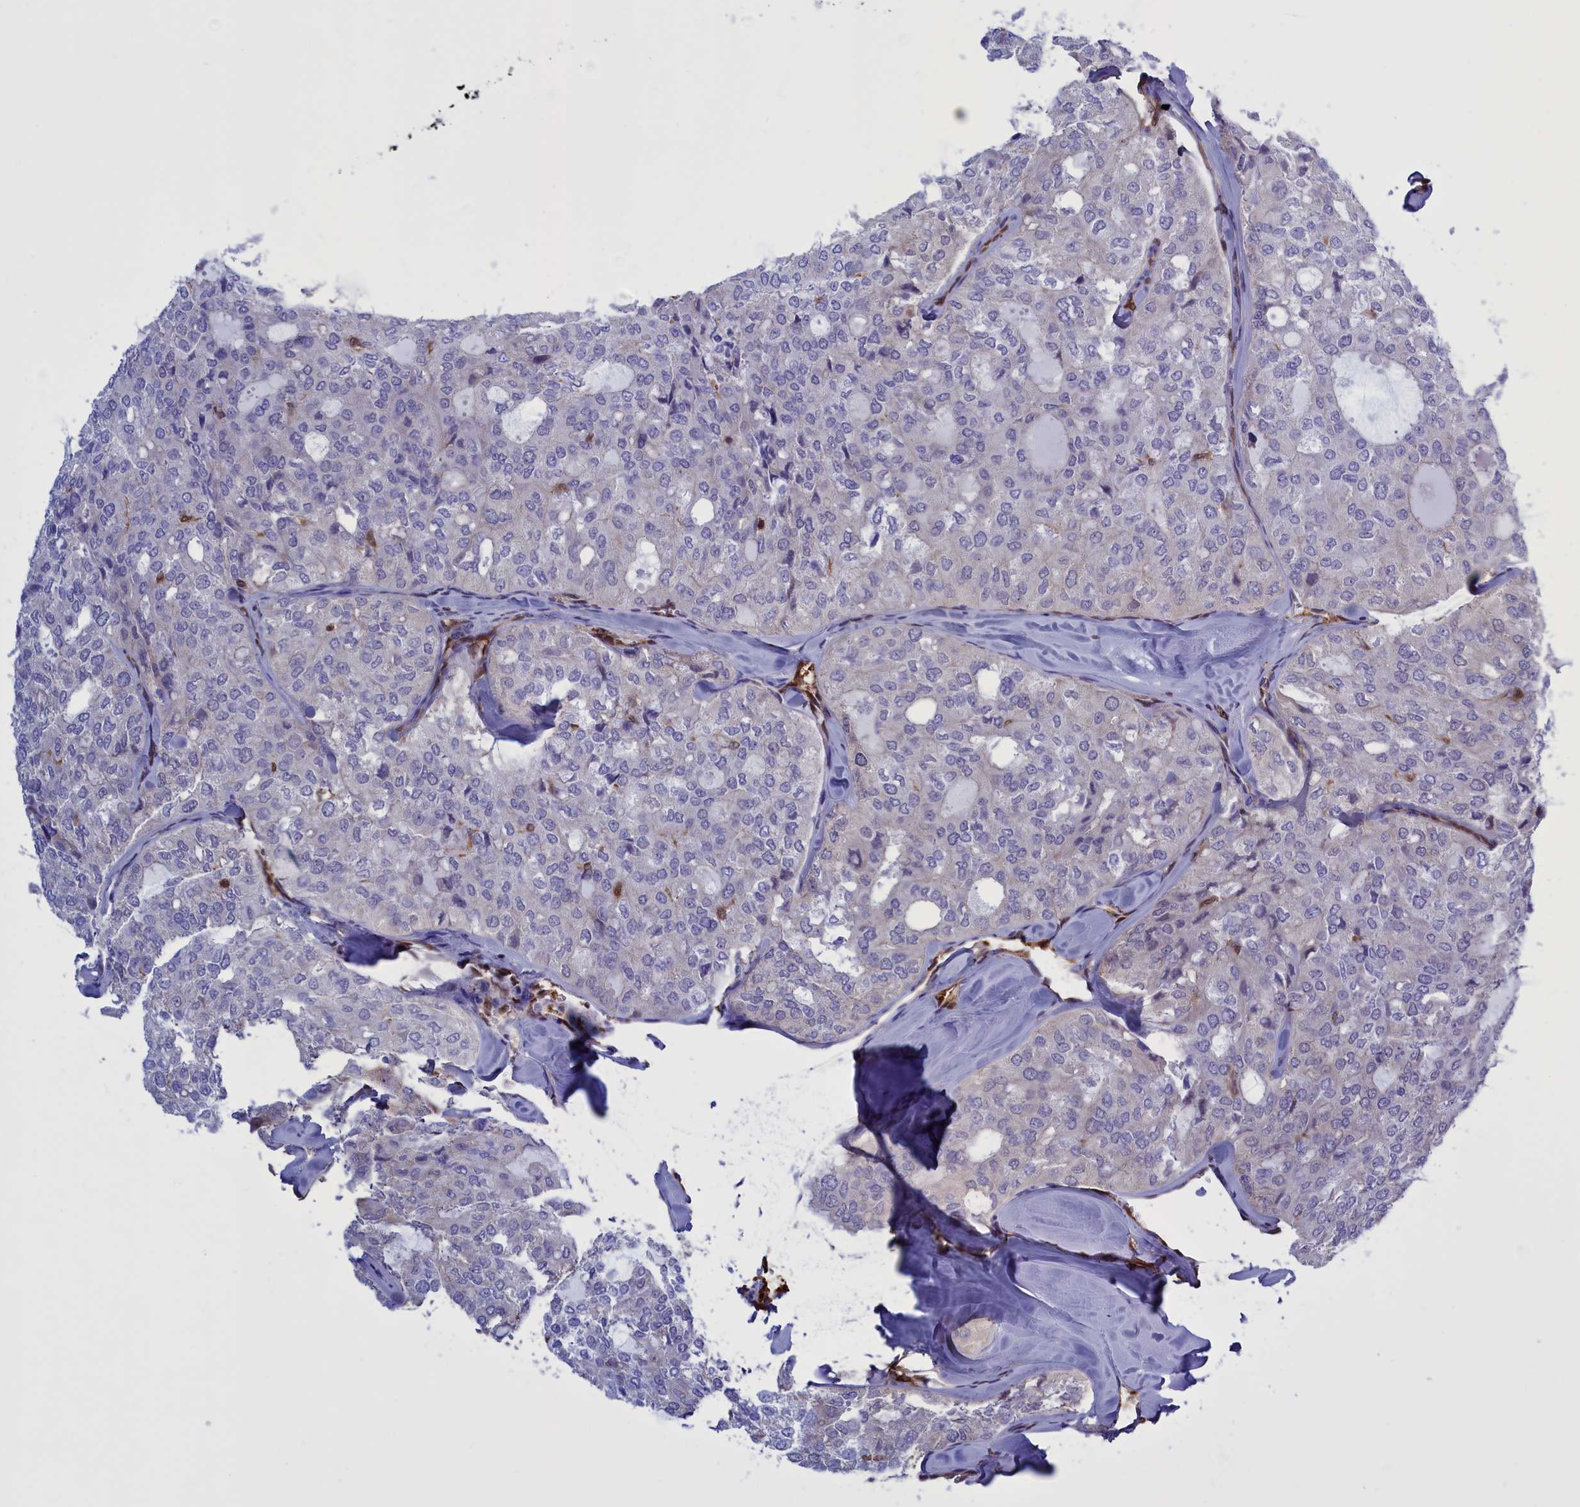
{"staining": {"intensity": "negative", "quantity": "none", "location": "none"}, "tissue": "thyroid cancer", "cell_type": "Tumor cells", "image_type": "cancer", "snomed": [{"axis": "morphology", "description": "Follicular adenoma carcinoma, NOS"}, {"axis": "topography", "description": "Thyroid gland"}], "caption": "Immunohistochemistry (IHC) of human thyroid cancer displays no expression in tumor cells. Brightfield microscopy of immunohistochemistry (IHC) stained with DAB (3,3'-diaminobenzidine) (brown) and hematoxylin (blue), captured at high magnification.", "gene": "ARHGAP18", "patient": {"sex": "male", "age": 75}}